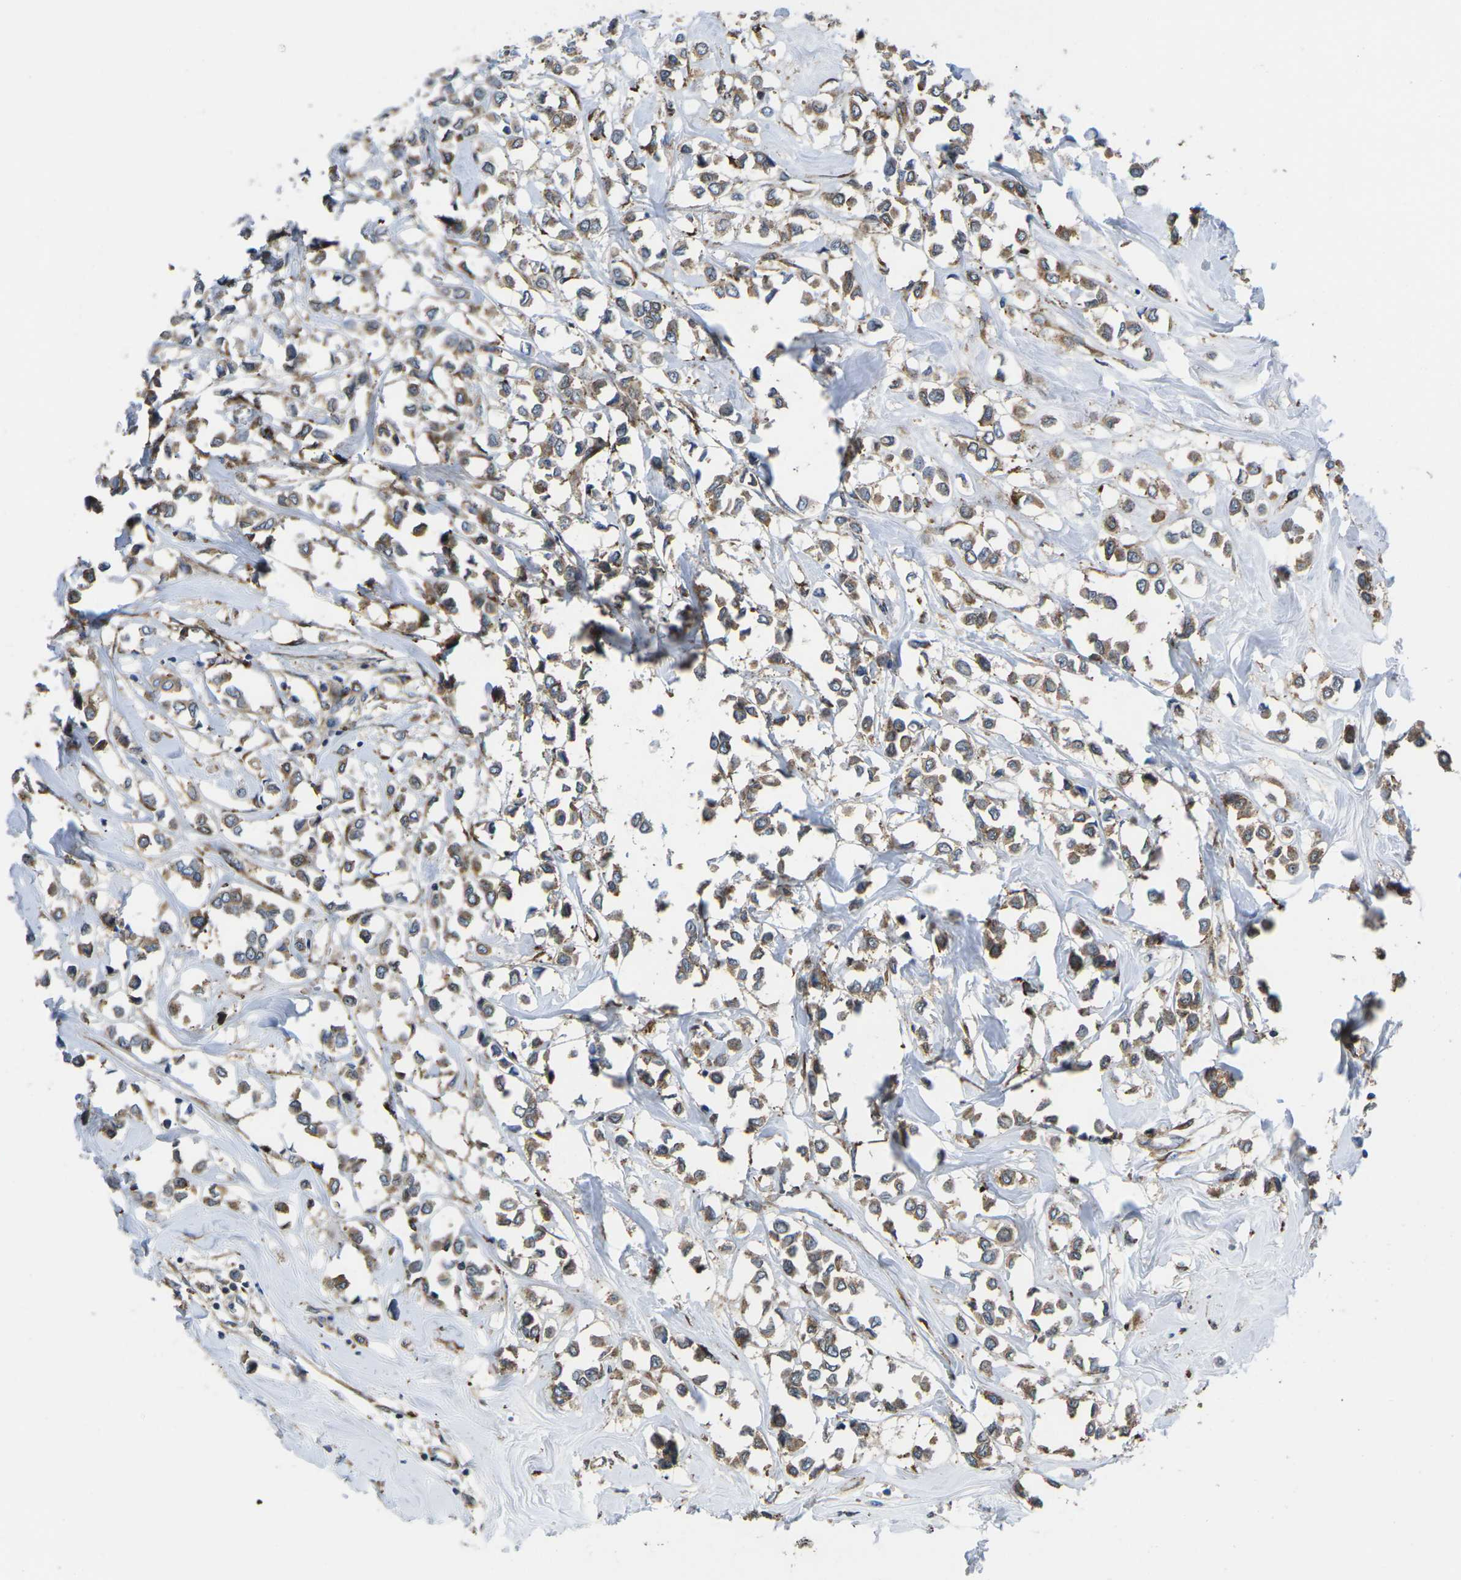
{"staining": {"intensity": "moderate", "quantity": ">75%", "location": "cytoplasmic/membranous"}, "tissue": "breast cancer", "cell_type": "Tumor cells", "image_type": "cancer", "snomed": [{"axis": "morphology", "description": "Lobular carcinoma"}, {"axis": "topography", "description": "Breast"}], "caption": "Brown immunohistochemical staining in breast cancer shows moderate cytoplasmic/membranous positivity in about >75% of tumor cells. (DAB (3,3'-diaminobenzidine) IHC, brown staining for protein, blue staining for nuclei).", "gene": "DLG1", "patient": {"sex": "female", "age": 51}}